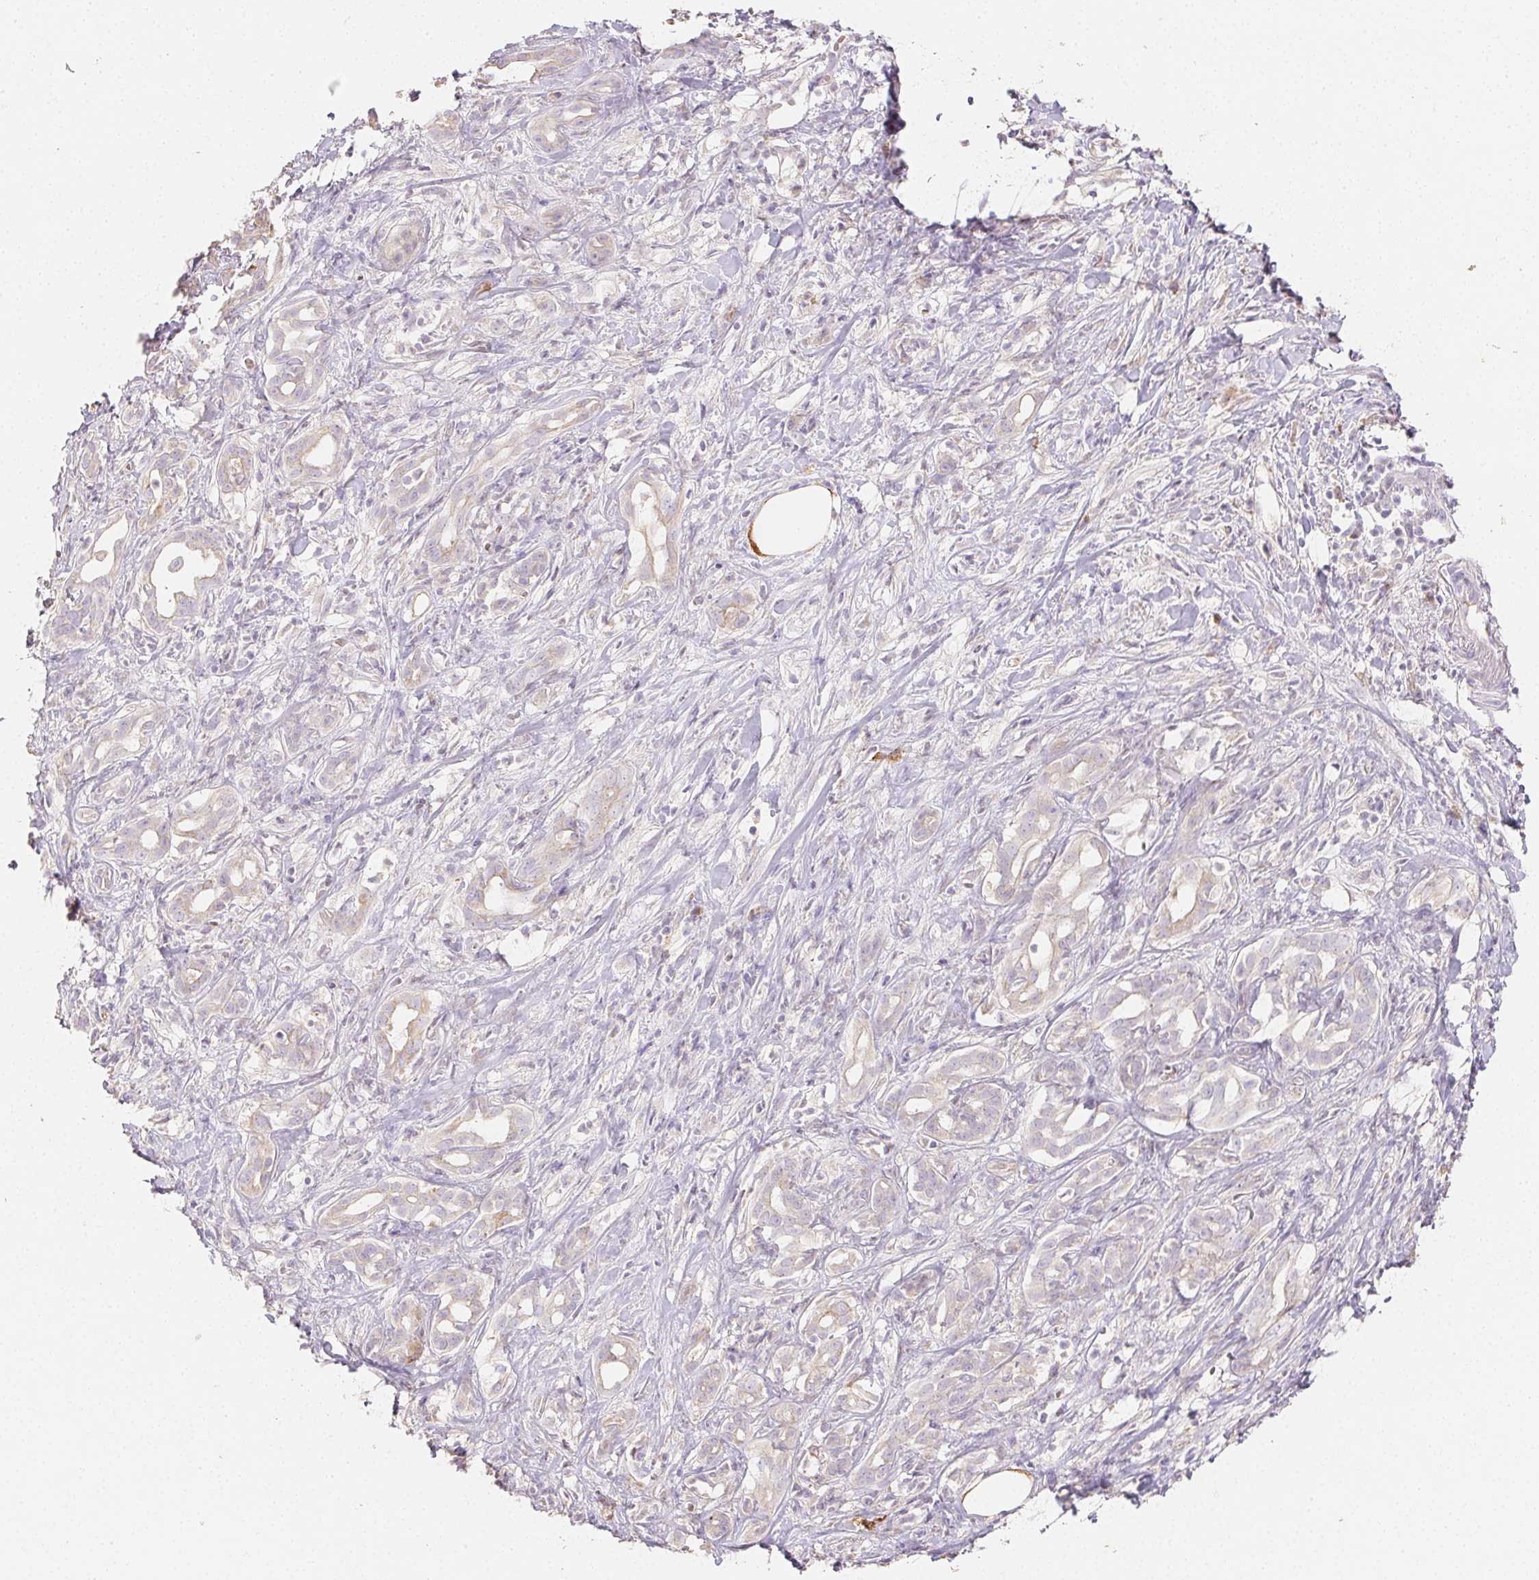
{"staining": {"intensity": "negative", "quantity": "none", "location": "none"}, "tissue": "pancreatic cancer", "cell_type": "Tumor cells", "image_type": "cancer", "snomed": [{"axis": "morphology", "description": "Adenocarcinoma, NOS"}, {"axis": "topography", "description": "Pancreas"}], "caption": "Immunohistochemical staining of pancreatic cancer demonstrates no significant positivity in tumor cells.", "gene": "ACVR1B", "patient": {"sex": "male", "age": 61}}